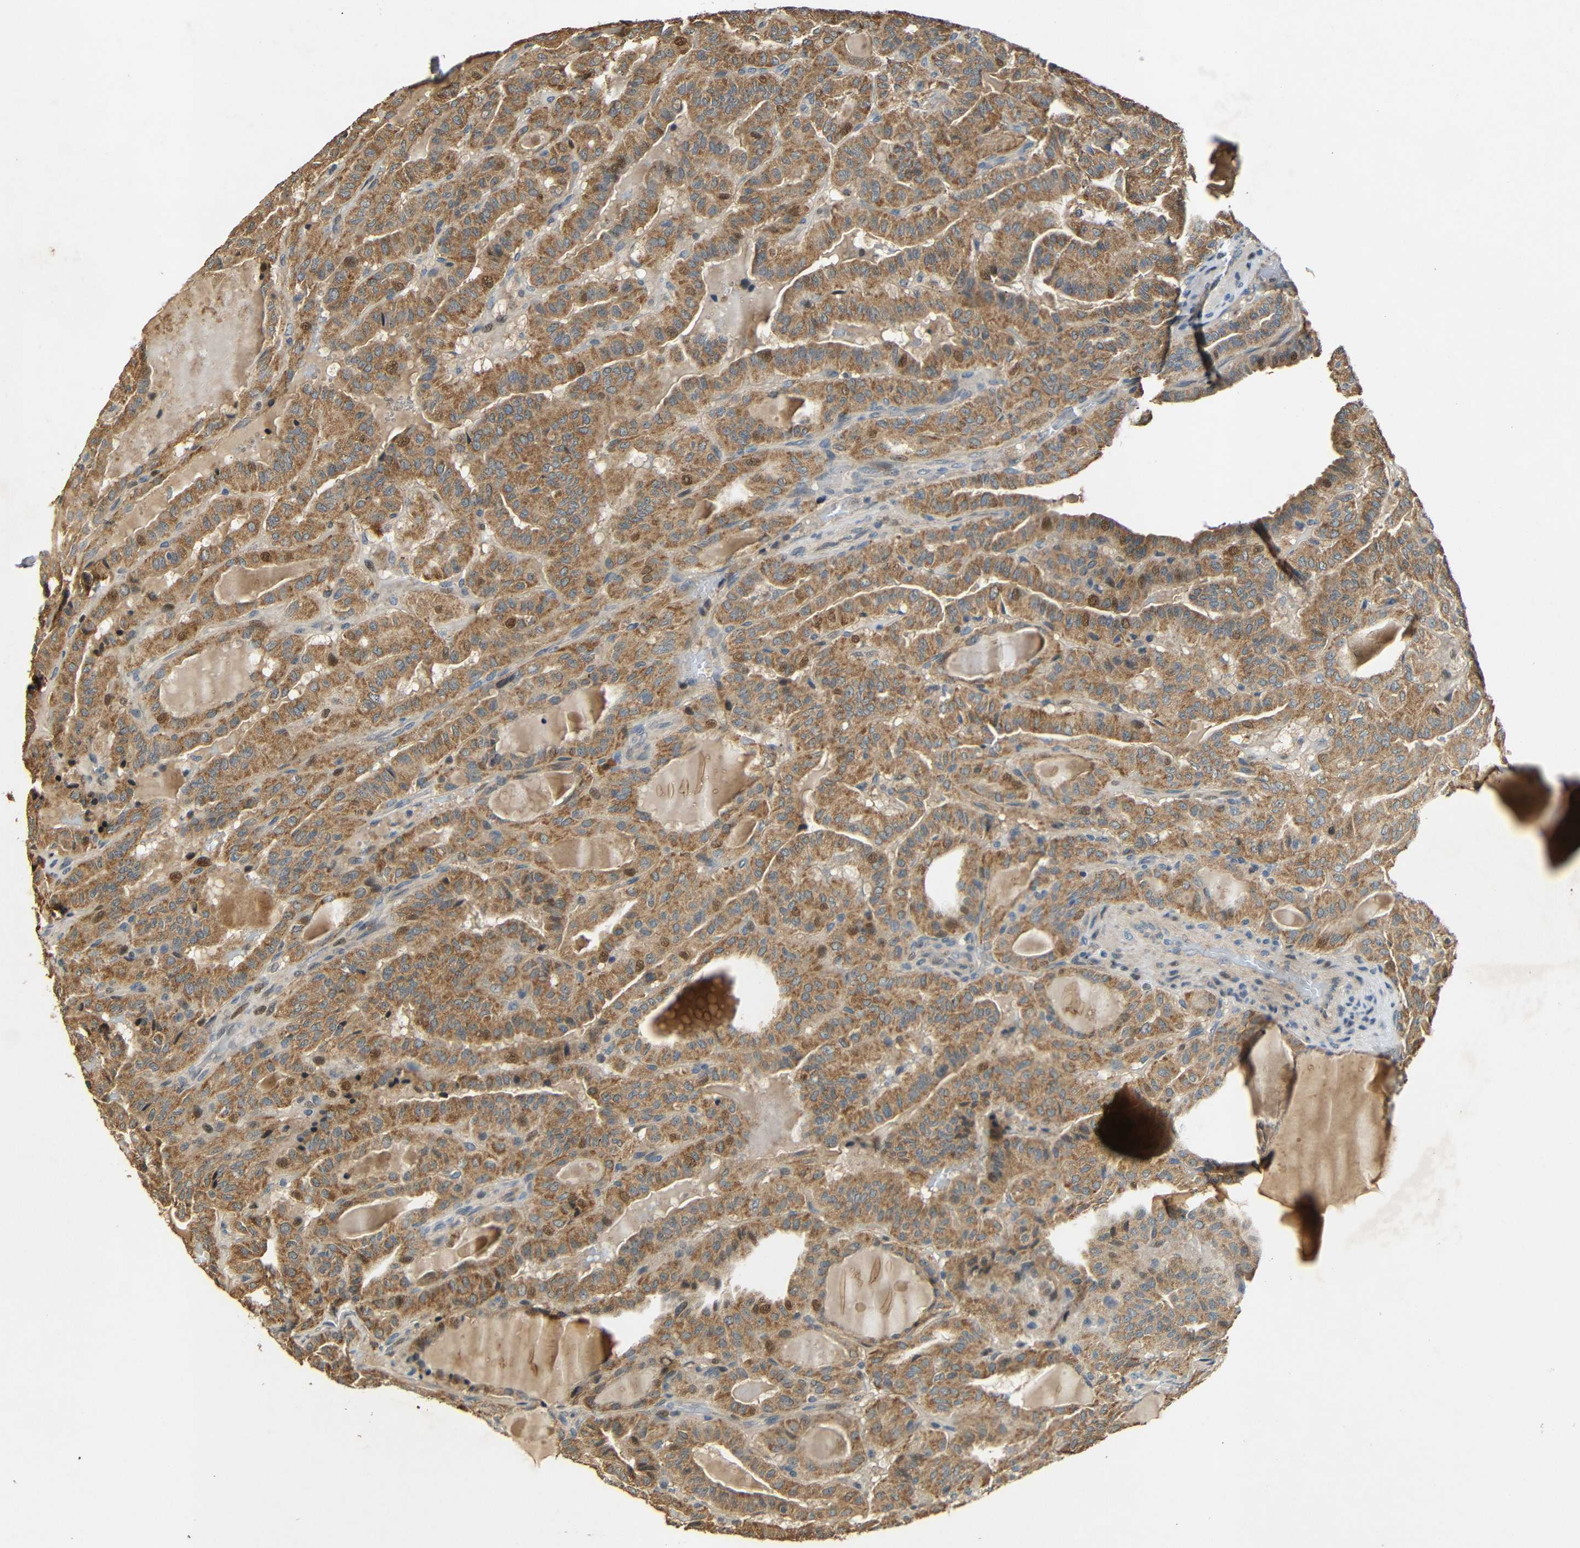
{"staining": {"intensity": "moderate", "quantity": ">75%", "location": "cytoplasmic/membranous,nuclear"}, "tissue": "thyroid cancer", "cell_type": "Tumor cells", "image_type": "cancer", "snomed": [{"axis": "morphology", "description": "Papillary adenocarcinoma, NOS"}, {"axis": "topography", "description": "Thyroid gland"}], "caption": "High-power microscopy captured an IHC histopathology image of thyroid cancer (papillary adenocarcinoma), revealing moderate cytoplasmic/membranous and nuclear positivity in about >75% of tumor cells.", "gene": "KAZALD1", "patient": {"sex": "male", "age": 77}}